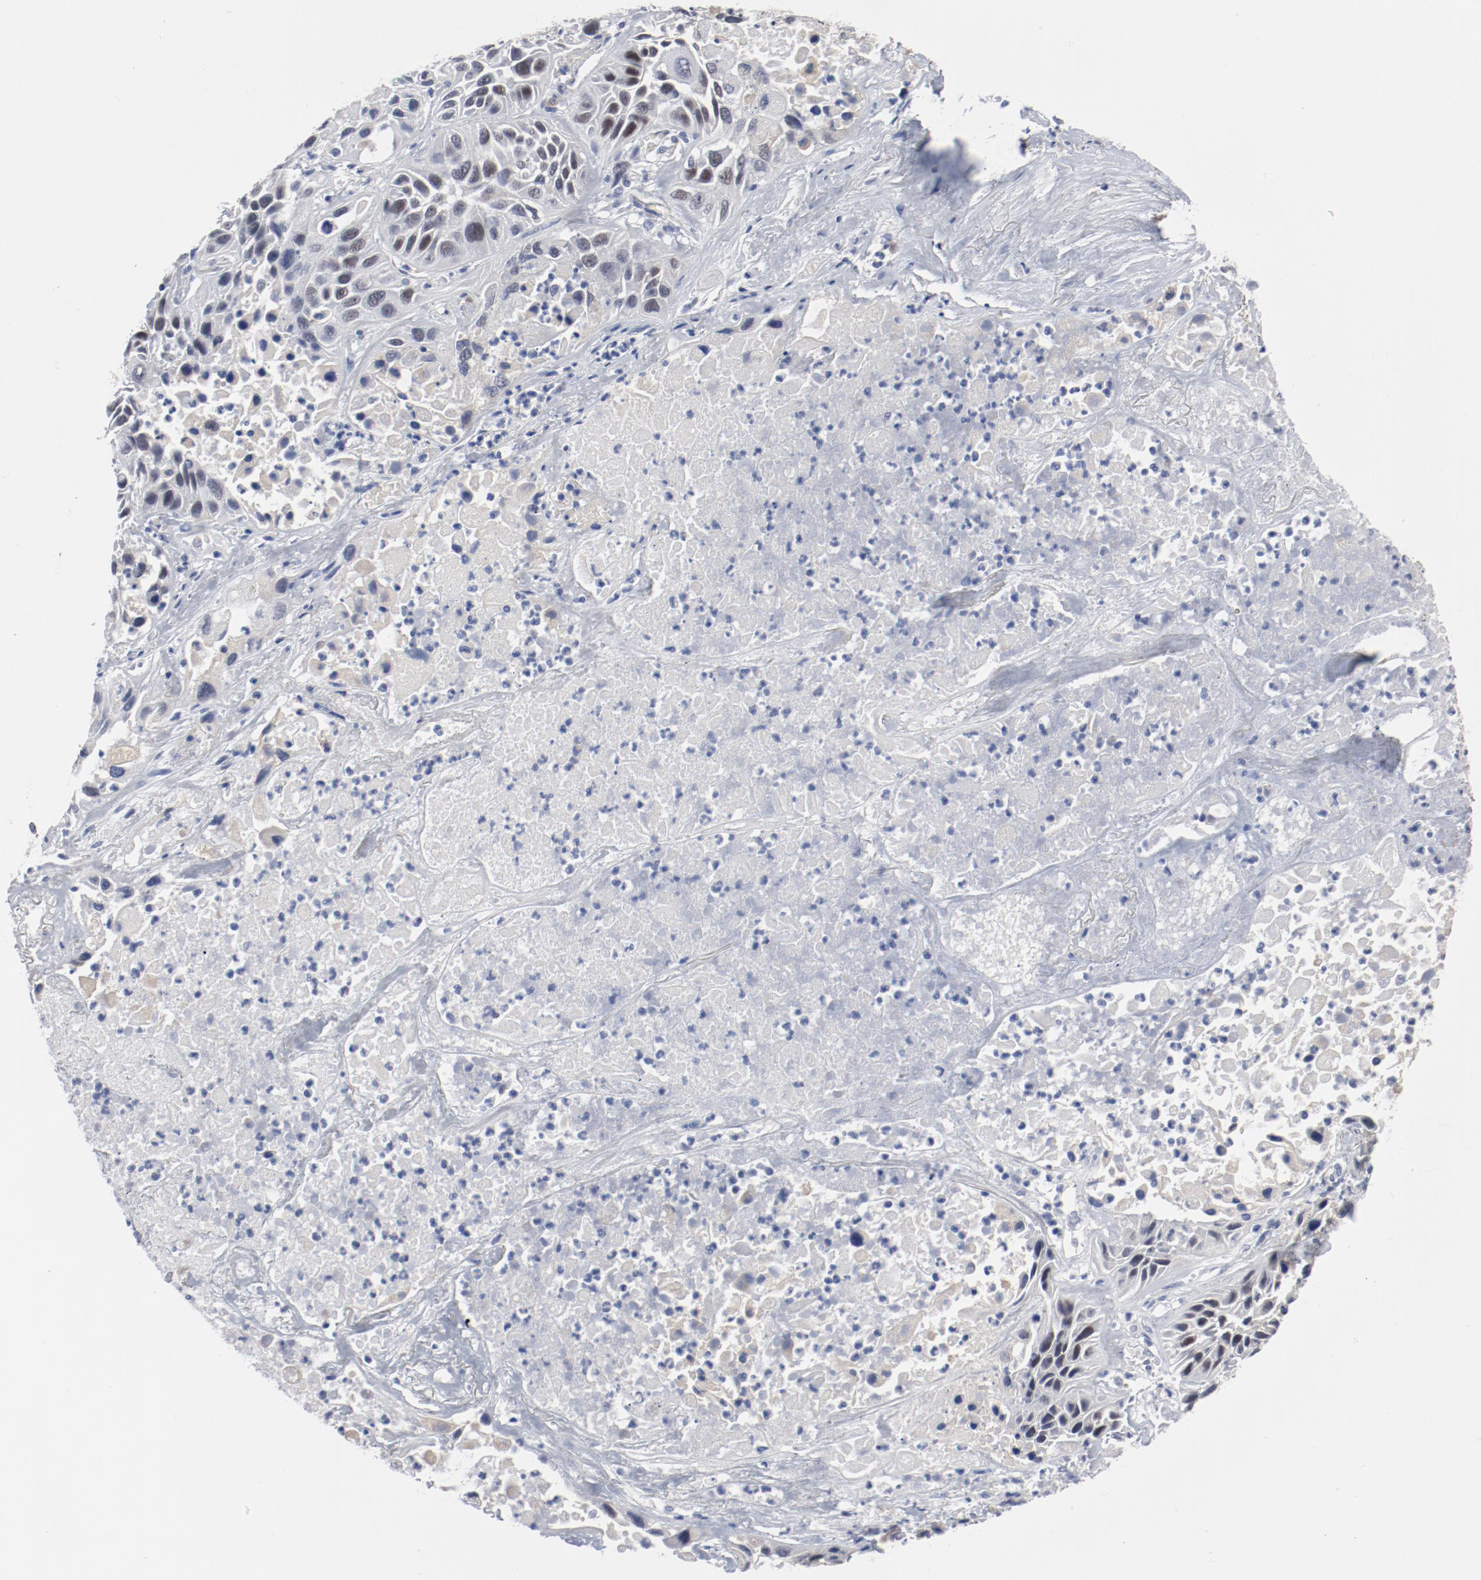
{"staining": {"intensity": "weak", "quantity": "<25%", "location": "nuclear"}, "tissue": "lung cancer", "cell_type": "Tumor cells", "image_type": "cancer", "snomed": [{"axis": "morphology", "description": "Squamous cell carcinoma, NOS"}, {"axis": "topography", "description": "Lung"}], "caption": "This is a photomicrograph of immunohistochemistry (IHC) staining of squamous cell carcinoma (lung), which shows no expression in tumor cells. Brightfield microscopy of immunohistochemistry stained with DAB (brown) and hematoxylin (blue), captured at high magnification.", "gene": "ANKLE2", "patient": {"sex": "female", "age": 76}}